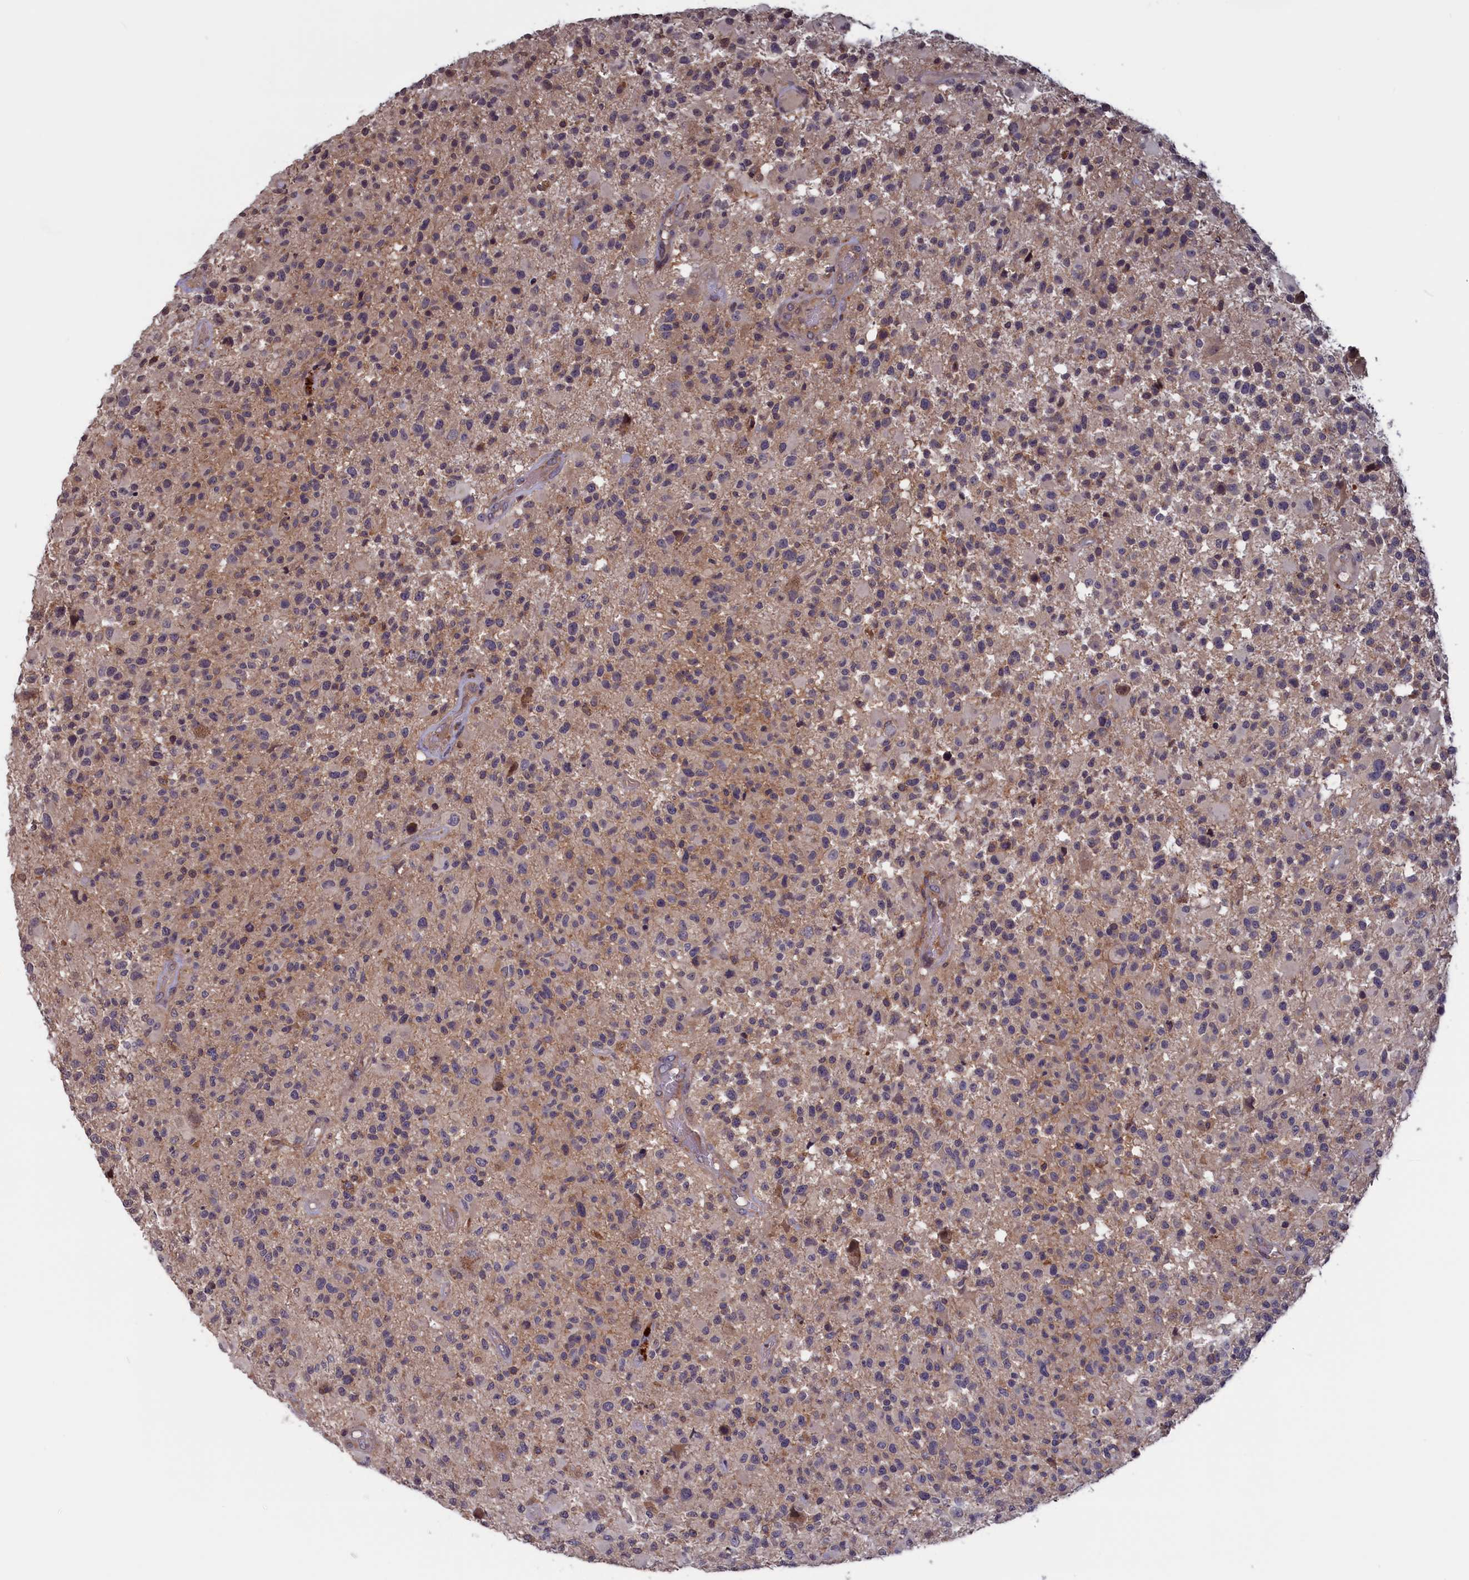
{"staining": {"intensity": "weak", "quantity": "<25%", "location": "cytoplasmic/membranous"}, "tissue": "glioma", "cell_type": "Tumor cells", "image_type": "cancer", "snomed": [{"axis": "morphology", "description": "Glioma, malignant, High grade"}, {"axis": "morphology", "description": "Glioblastoma, NOS"}, {"axis": "topography", "description": "Brain"}], "caption": "Immunohistochemistry of human glioblastoma shows no expression in tumor cells.", "gene": "CACTIN", "patient": {"sex": "male", "age": 60}}